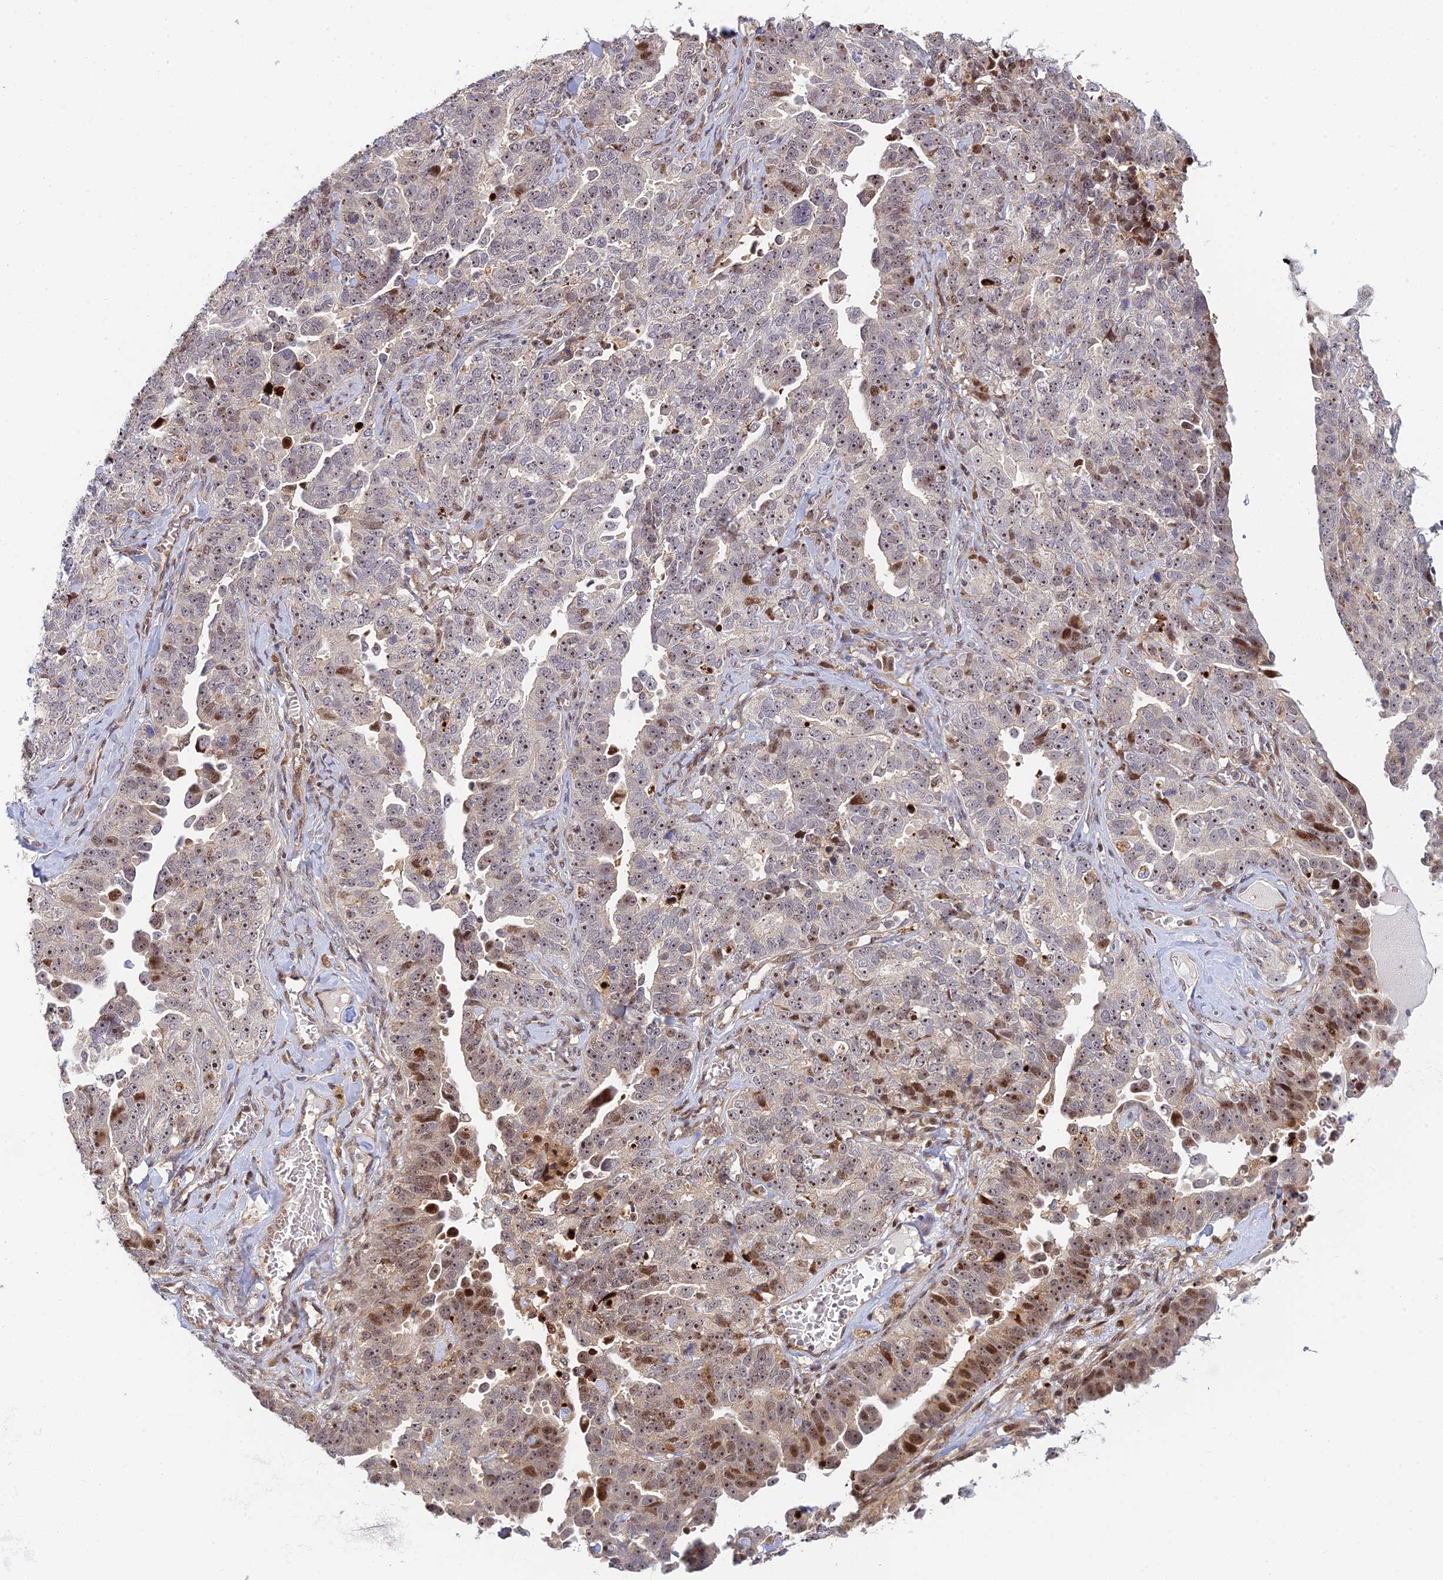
{"staining": {"intensity": "moderate", "quantity": "25%-75%", "location": "nuclear"}, "tissue": "ovarian cancer", "cell_type": "Tumor cells", "image_type": "cancer", "snomed": [{"axis": "morphology", "description": "Carcinoma, endometroid"}, {"axis": "topography", "description": "Ovary"}], "caption": "IHC histopathology image of neoplastic tissue: human ovarian cancer stained using immunohistochemistry shows medium levels of moderate protein expression localized specifically in the nuclear of tumor cells, appearing as a nuclear brown color.", "gene": "UFSP2", "patient": {"sex": "female", "age": 62}}